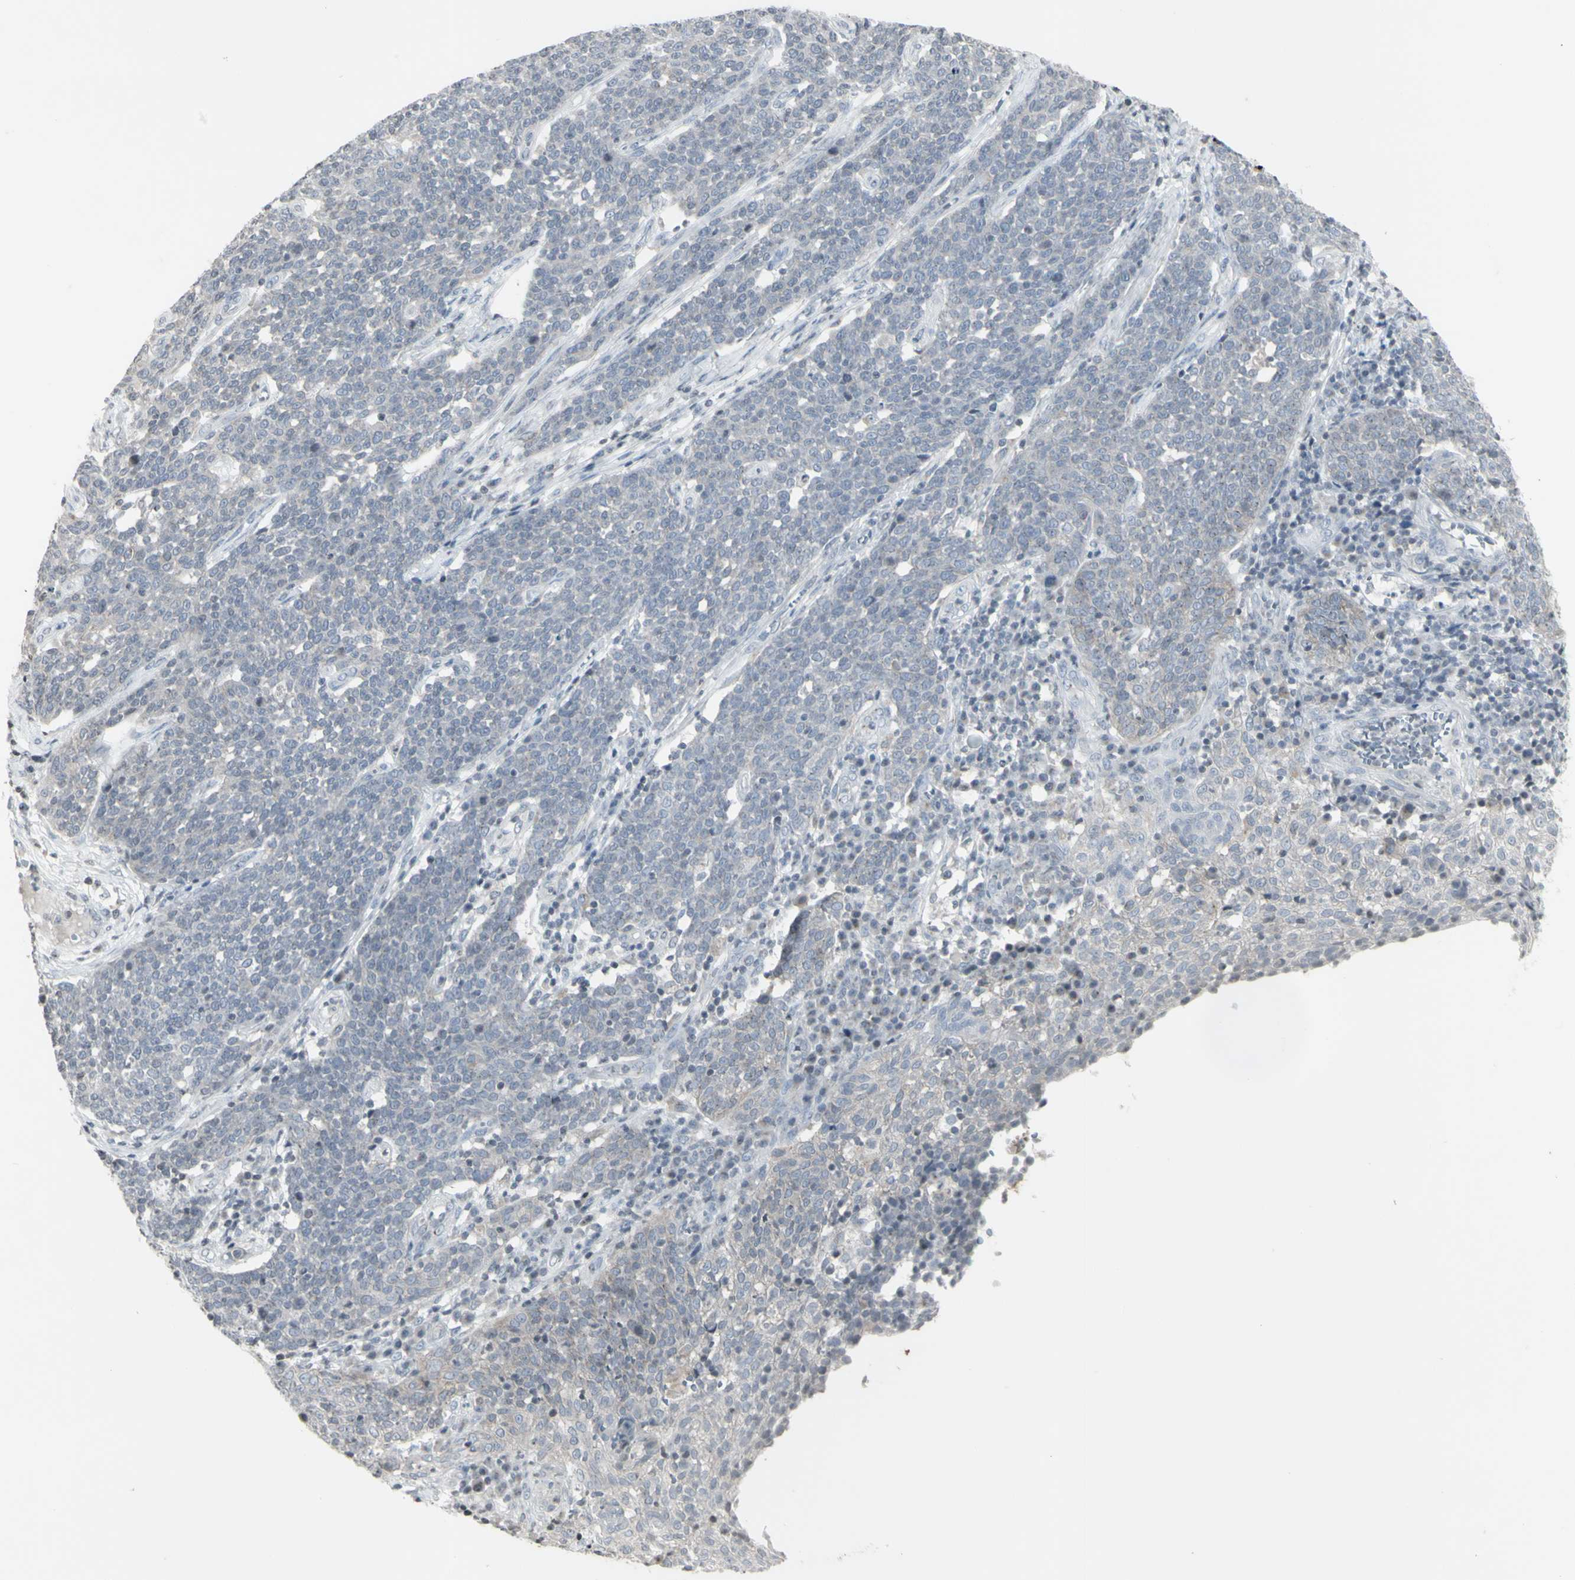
{"staining": {"intensity": "negative", "quantity": "none", "location": "none"}, "tissue": "cervical cancer", "cell_type": "Tumor cells", "image_type": "cancer", "snomed": [{"axis": "morphology", "description": "Squamous cell carcinoma, NOS"}, {"axis": "topography", "description": "Cervix"}], "caption": "Cervical cancer (squamous cell carcinoma) was stained to show a protein in brown. There is no significant staining in tumor cells.", "gene": "MUC5AC", "patient": {"sex": "female", "age": 34}}